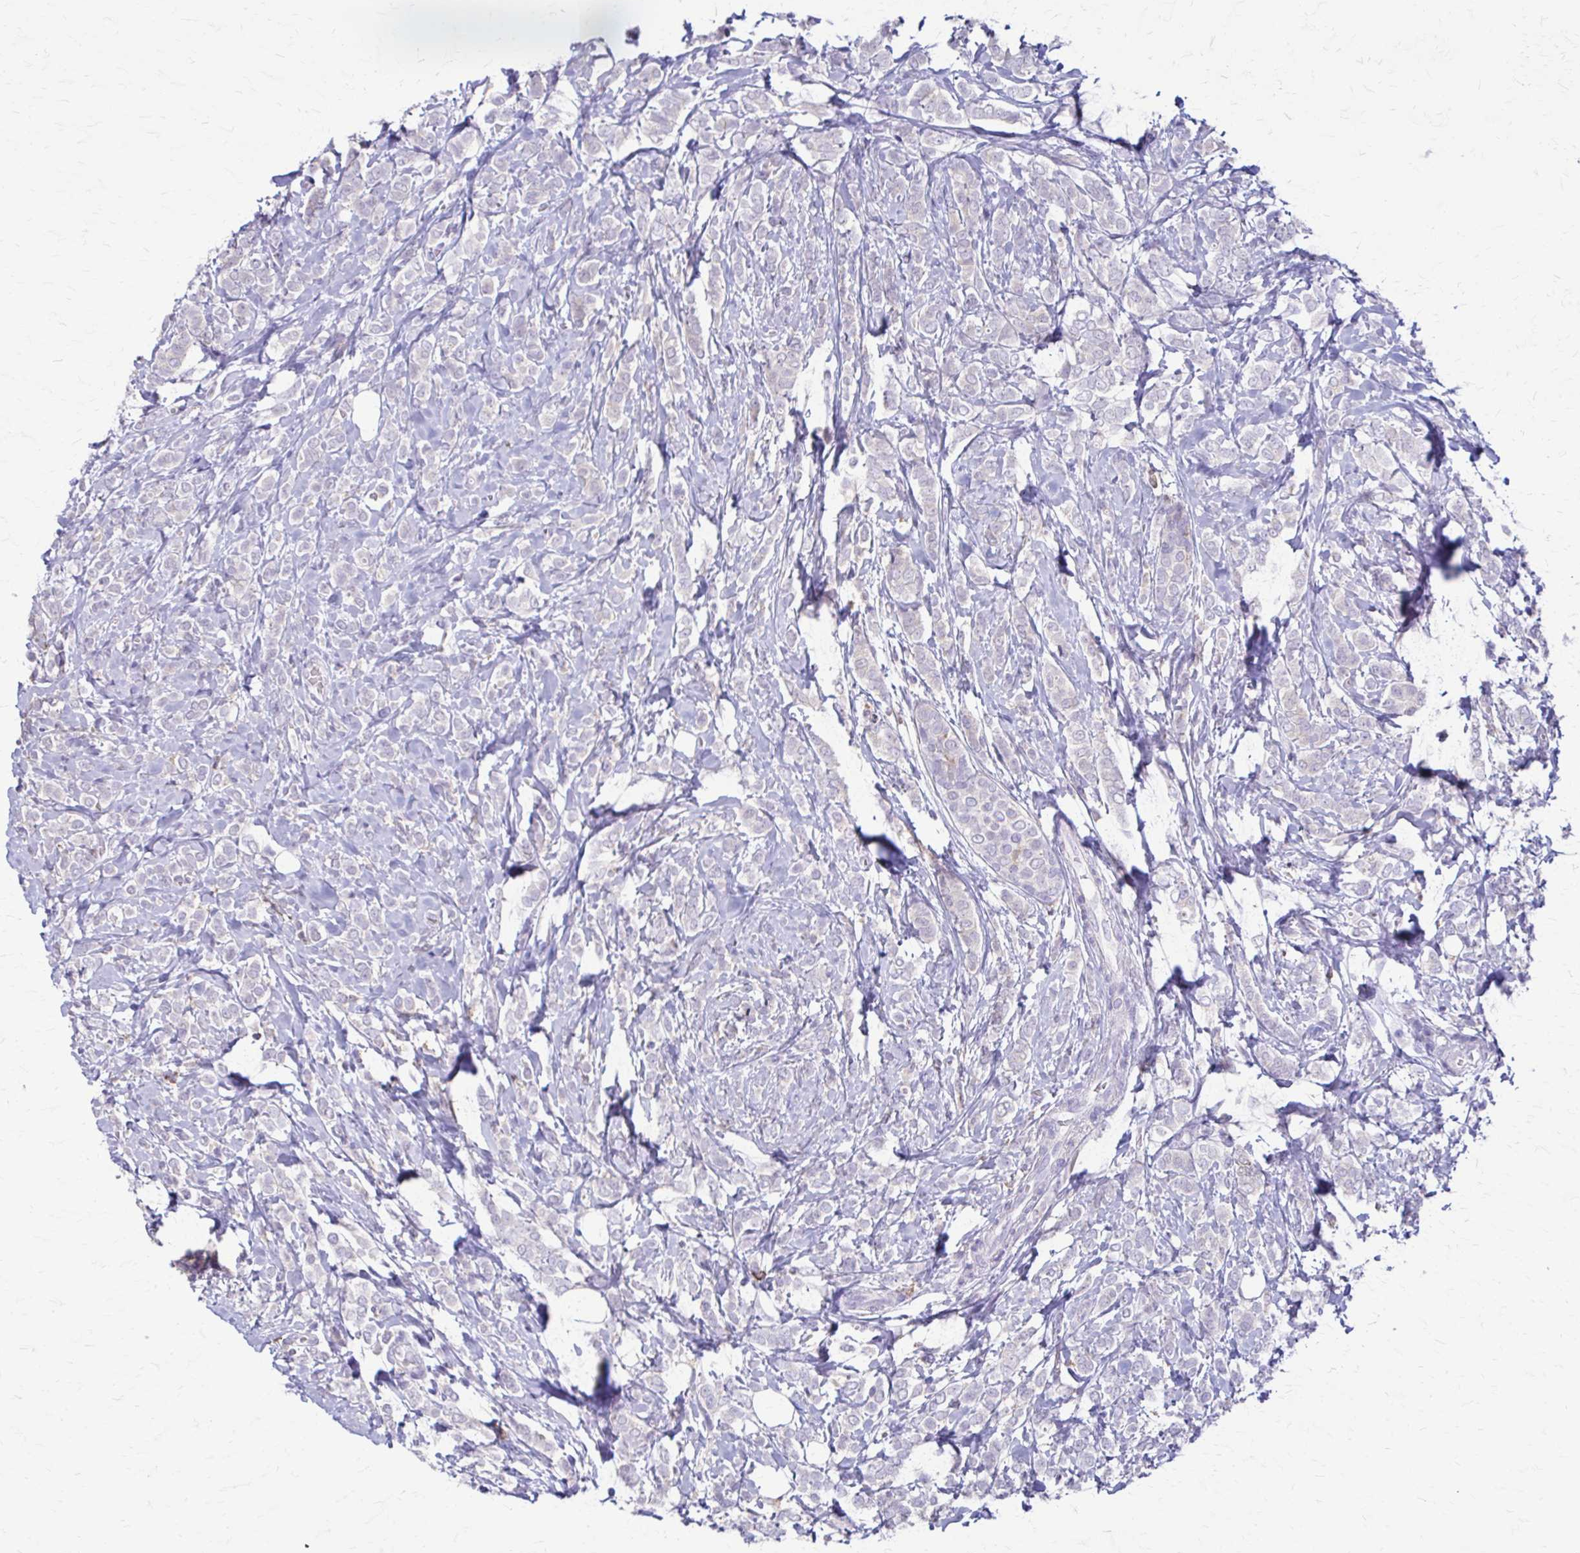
{"staining": {"intensity": "negative", "quantity": "none", "location": "none"}, "tissue": "breast cancer", "cell_type": "Tumor cells", "image_type": "cancer", "snomed": [{"axis": "morphology", "description": "Lobular carcinoma"}, {"axis": "topography", "description": "Breast"}], "caption": "DAB immunohistochemical staining of human breast cancer (lobular carcinoma) displays no significant staining in tumor cells.", "gene": "PIK3AP1", "patient": {"sex": "female", "age": 49}}